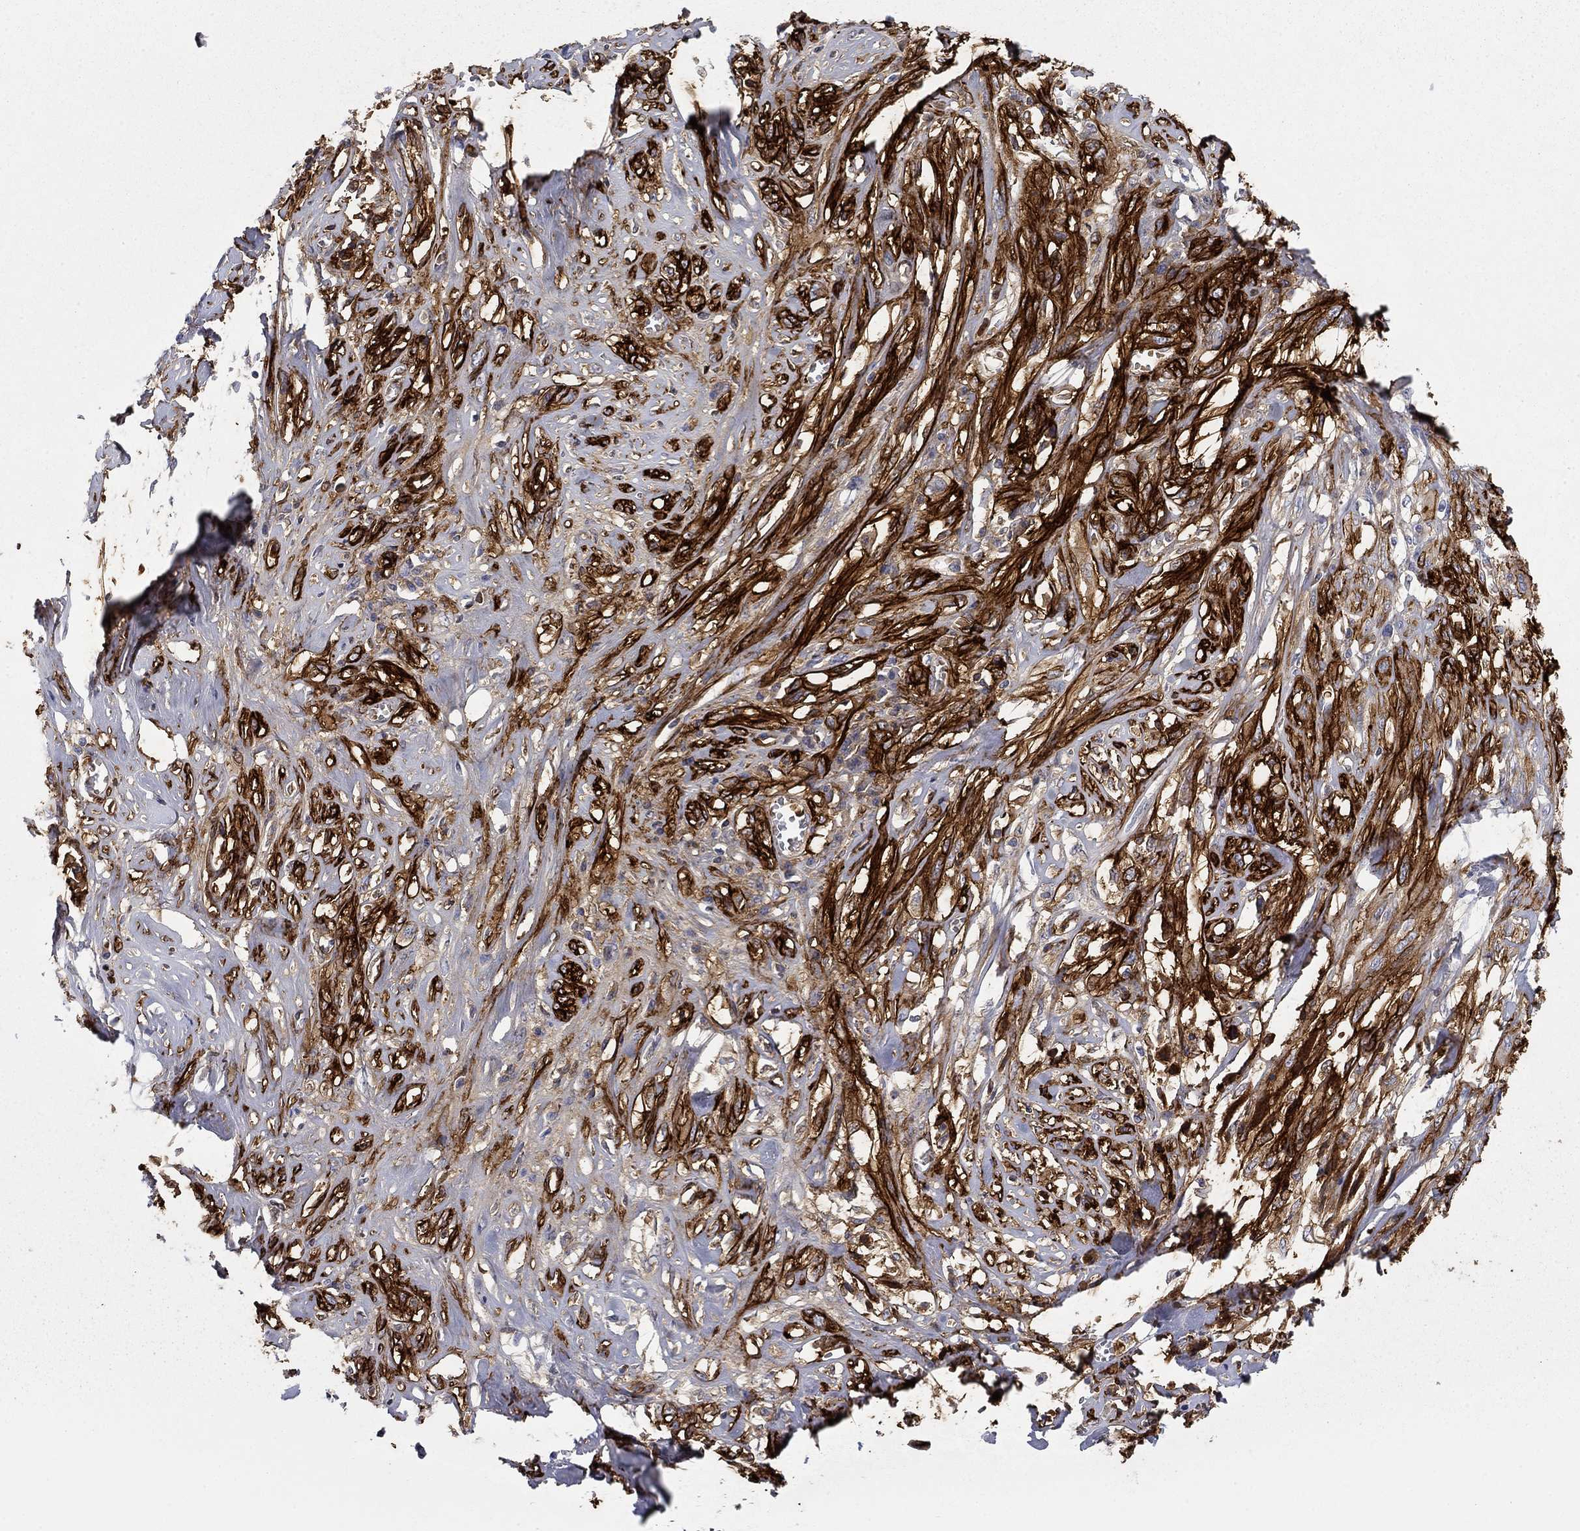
{"staining": {"intensity": "strong", "quantity": ">75%", "location": "cytoplasmic/membranous"}, "tissue": "melanoma", "cell_type": "Tumor cells", "image_type": "cancer", "snomed": [{"axis": "morphology", "description": "Malignant melanoma, NOS"}, {"axis": "topography", "description": "Skin"}], "caption": "Immunohistochemical staining of human melanoma demonstrates strong cytoplasmic/membranous protein staining in about >75% of tumor cells.", "gene": "GPC1", "patient": {"sex": "female", "age": 91}}